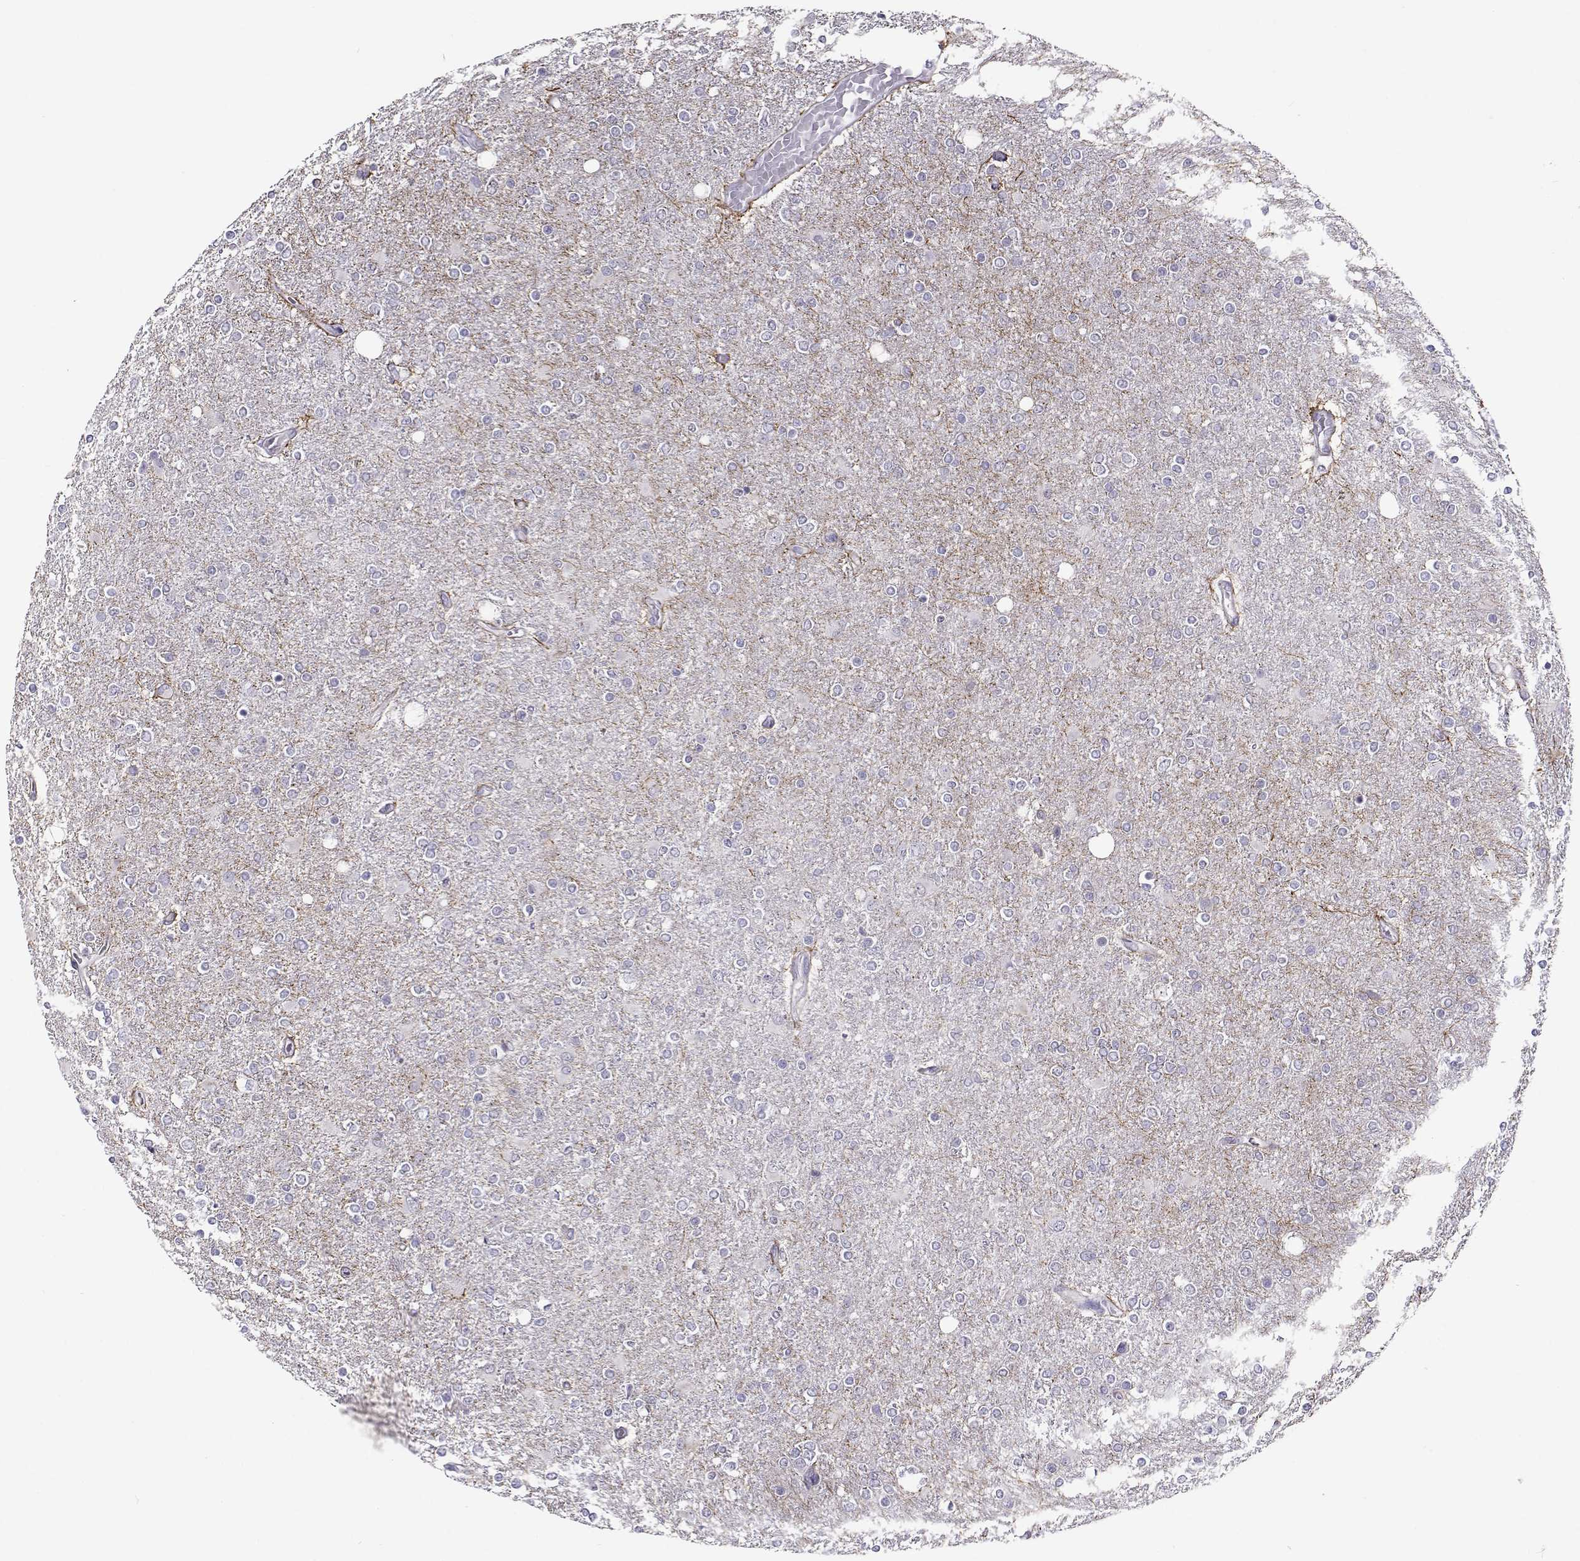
{"staining": {"intensity": "negative", "quantity": "none", "location": "none"}, "tissue": "glioma", "cell_type": "Tumor cells", "image_type": "cancer", "snomed": [{"axis": "morphology", "description": "Glioma, malignant, High grade"}, {"axis": "topography", "description": "Cerebral cortex"}], "caption": "A photomicrograph of glioma stained for a protein exhibits no brown staining in tumor cells.", "gene": "NPW", "patient": {"sex": "male", "age": 70}}